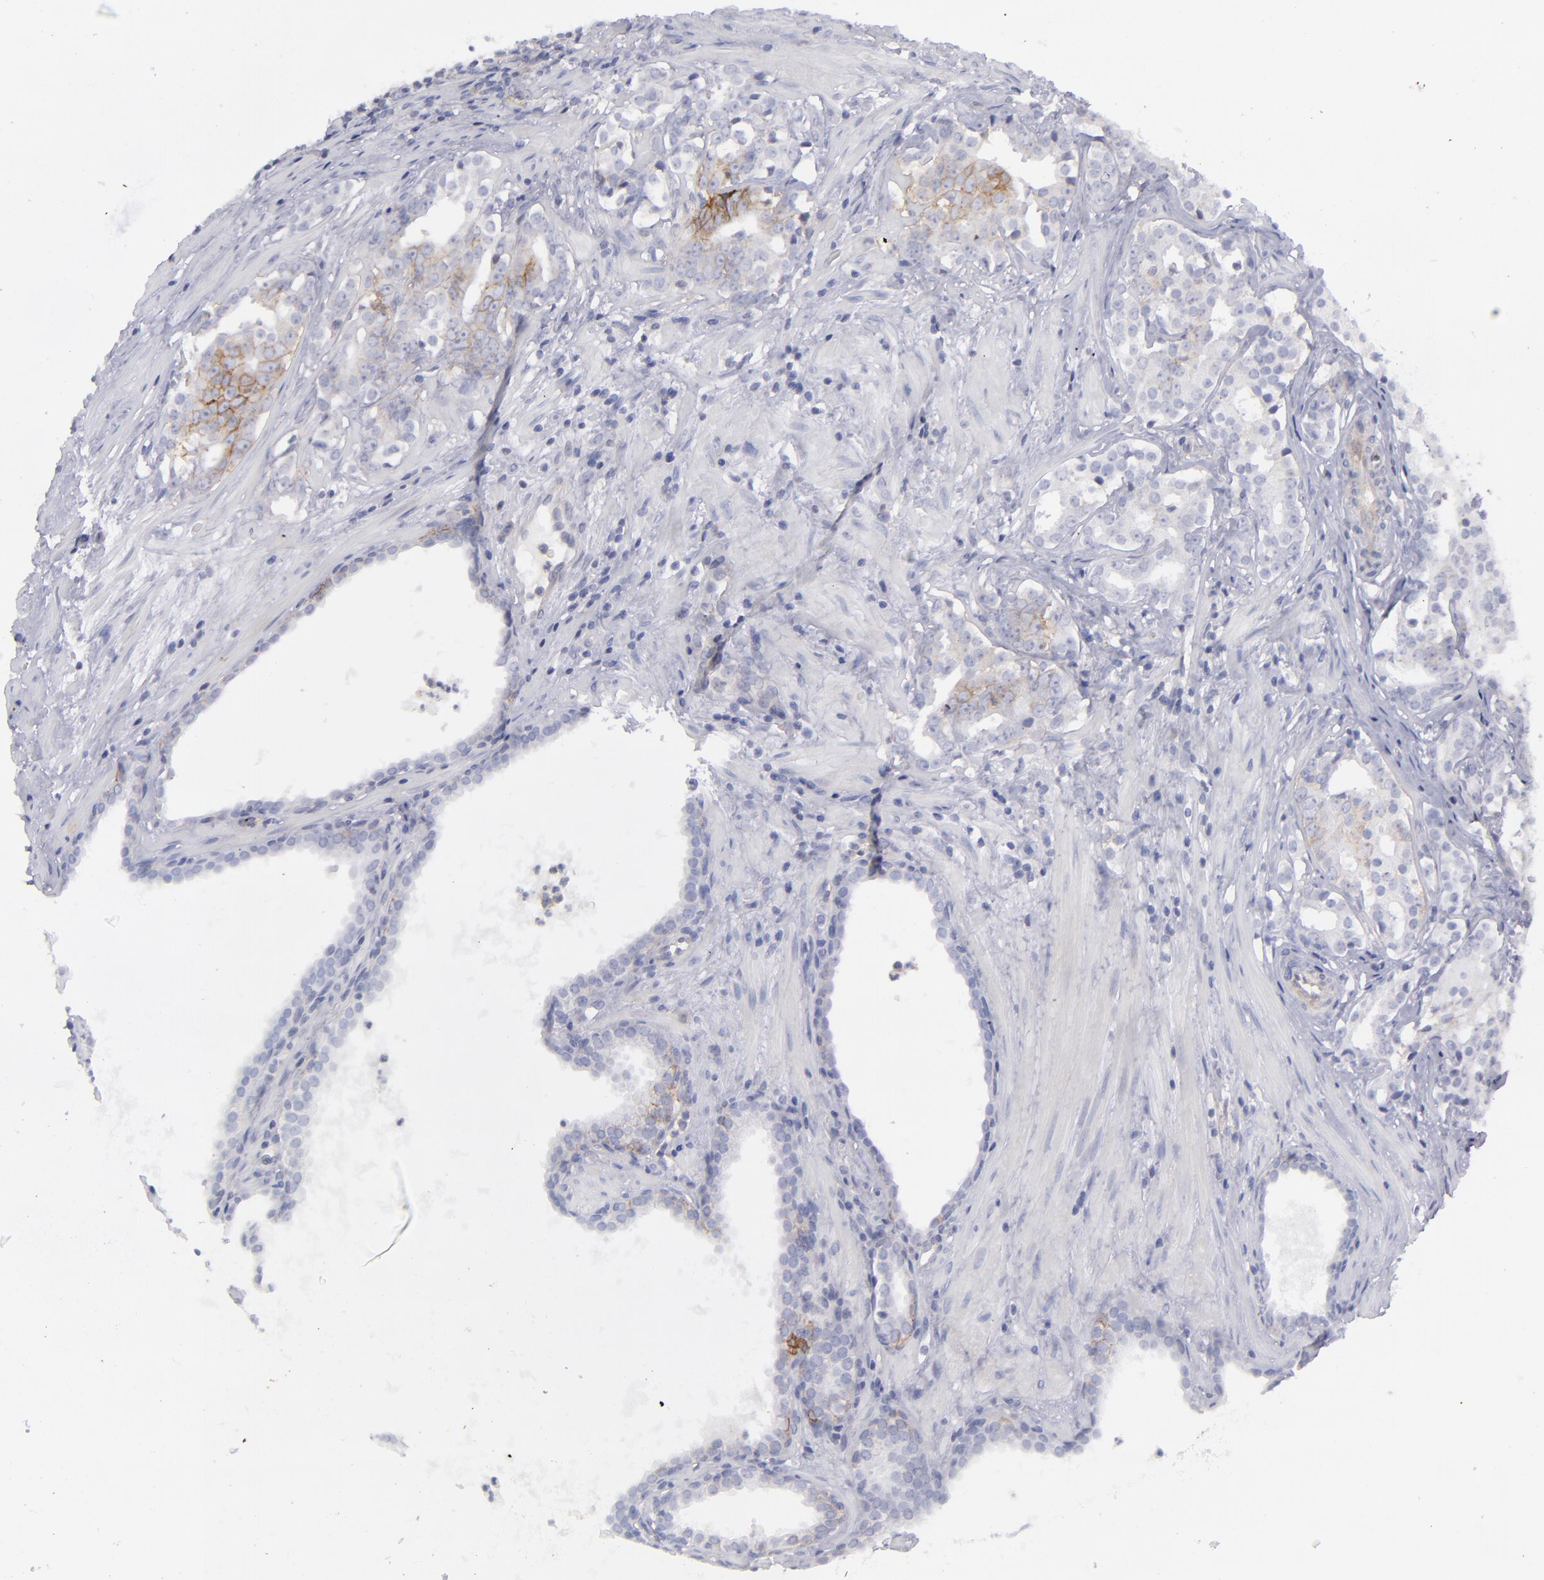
{"staining": {"intensity": "moderate", "quantity": "<25%", "location": "cytoplasmic/membranous"}, "tissue": "prostate cancer", "cell_type": "Tumor cells", "image_type": "cancer", "snomed": [{"axis": "morphology", "description": "Adenocarcinoma, Low grade"}, {"axis": "topography", "description": "Prostate"}], "caption": "A low amount of moderate cytoplasmic/membranous expression is seen in about <25% of tumor cells in prostate cancer tissue.", "gene": "BSG", "patient": {"sex": "male", "age": 59}}